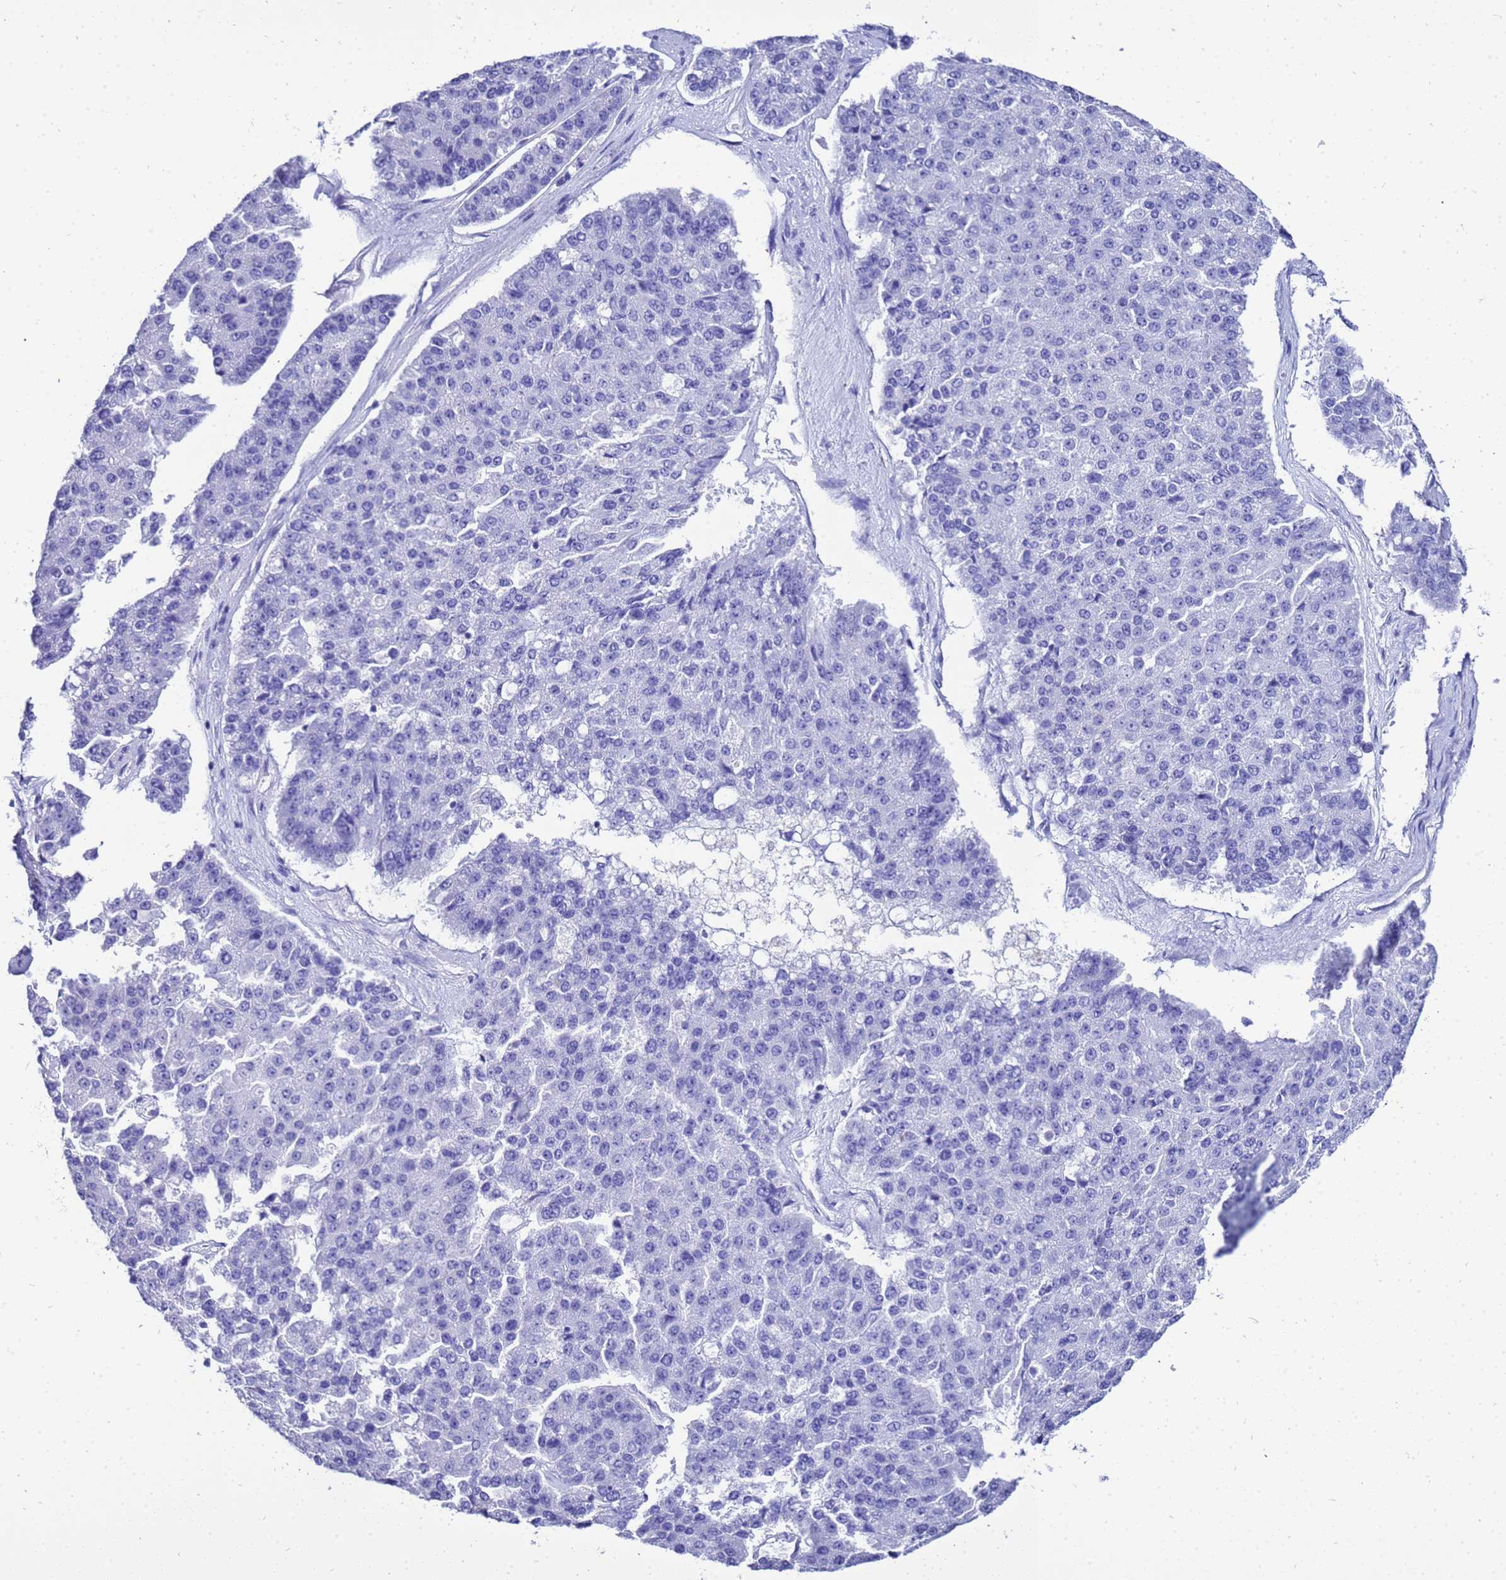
{"staining": {"intensity": "negative", "quantity": "none", "location": "none"}, "tissue": "pancreatic cancer", "cell_type": "Tumor cells", "image_type": "cancer", "snomed": [{"axis": "morphology", "description": "Adenocarcinoma, NOS"}, {"axis": "topography", "description": "Pancreas"}], "caption": "Immunohistochemistry histopathology image of neoplastic tissue: adenocarcinoma (pancreatic) stained with DAB (3,3'-diaminobenzidine) exhibits no significant protein expression in tumor cells. (Brightfield microscopy of DAB (3,3'-diaminobenzidine) immunohistochemistry at high magnification).", "gene": "LIPF", "patient": {"sex": "male", "age": 50}}